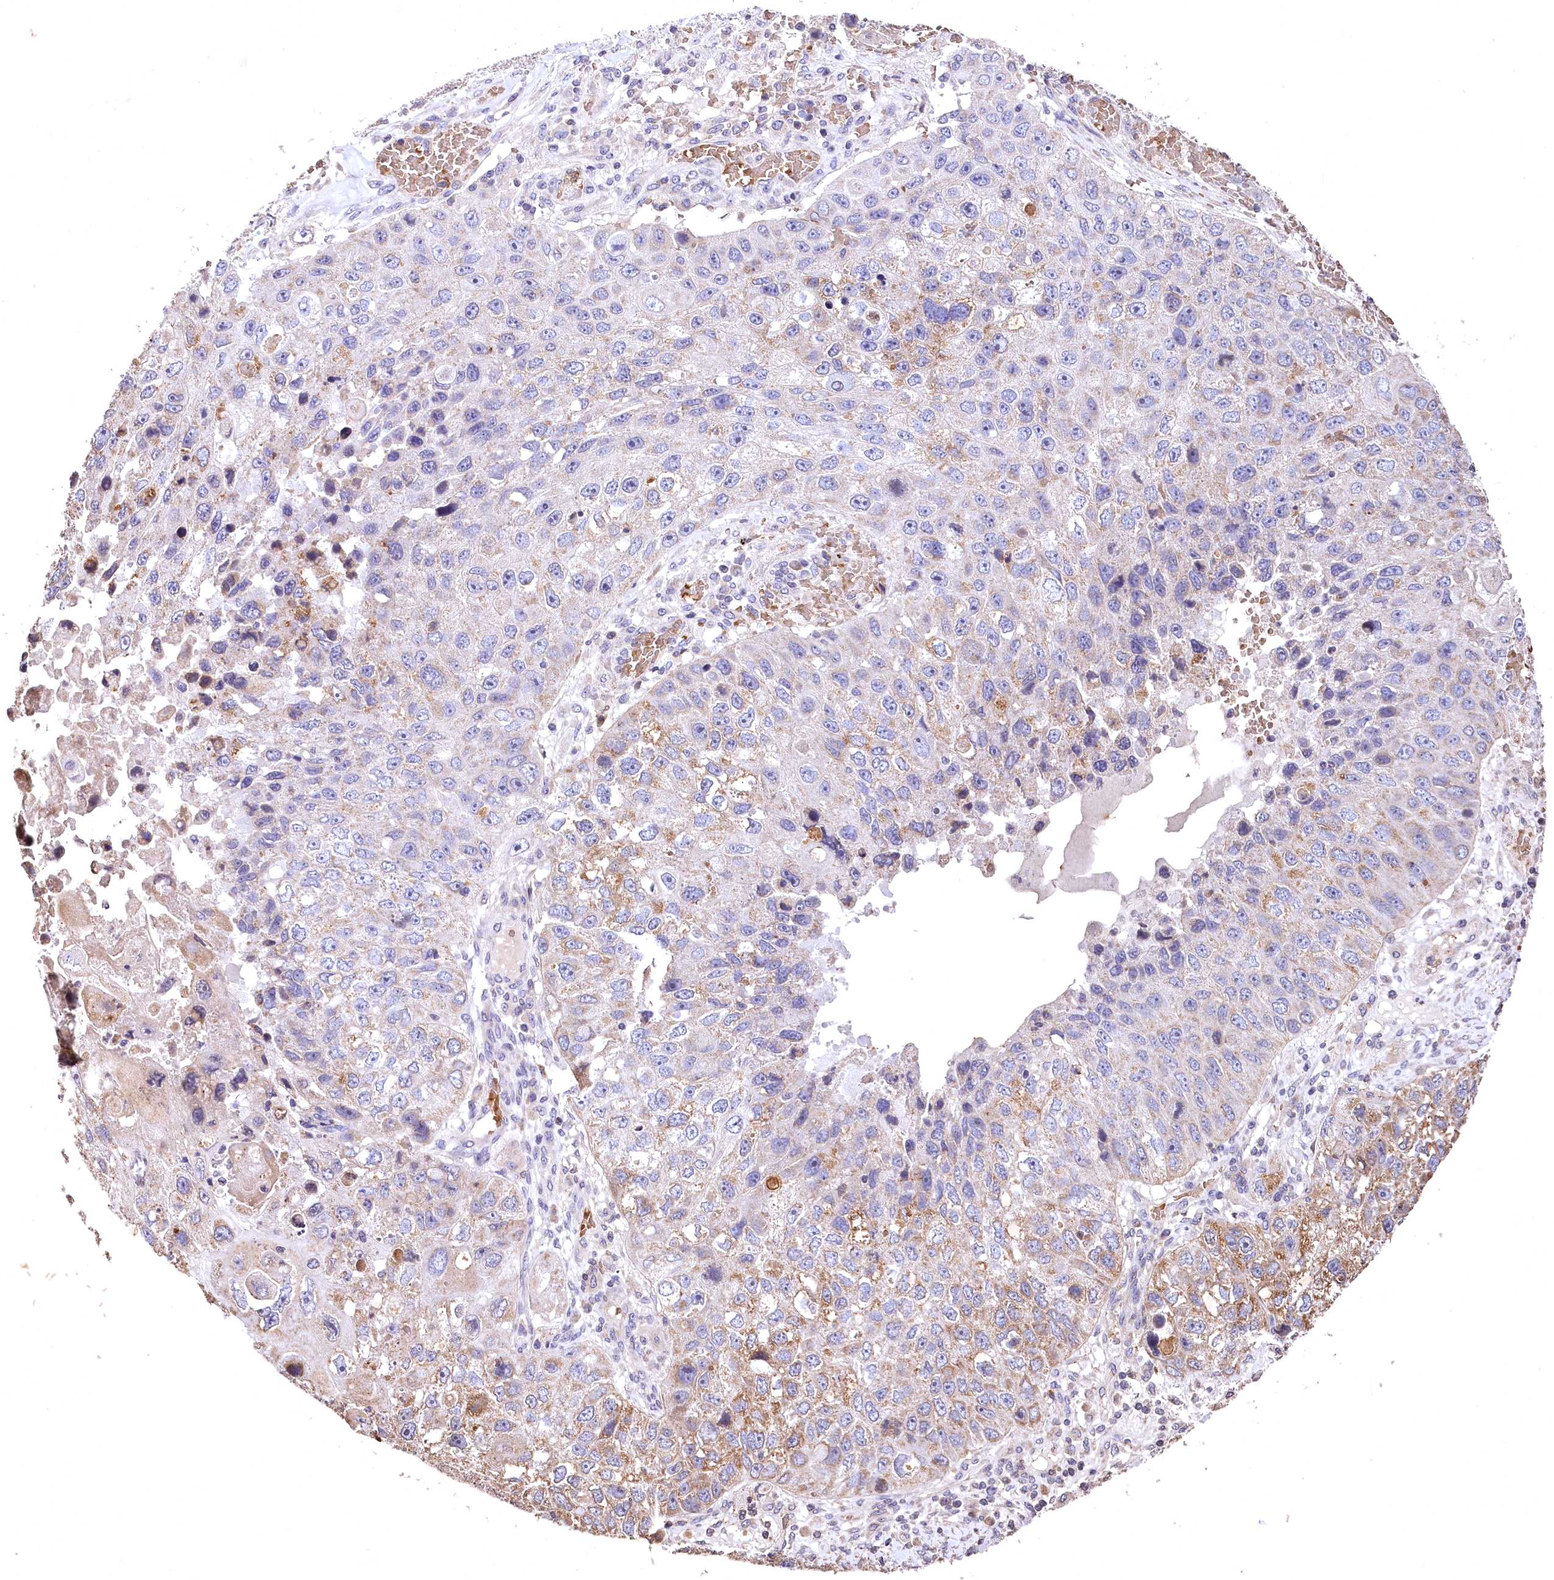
{"staining": {"intensity": "moderate", "quantity": "25%-75%", "location": "cytoplasmic/membranous"}, "tissue": "lung cancer", "cell_type": "Tumor cells", "image_type": "cancer", "snomed": [{"axis": "morphology", "description": "Squamous cell carcinoma, NOS"}, {"axis": "topography", "description": "Lung"}], "caption": "Immunohistochemical staining of human lung cancer reveals medium levels of moderate cytoplasmic/membranous protein expression in approximately 25%-75% of tumor cells.", "gene": "SPTA1", "patient": {"sex": "male", "age": 61}}